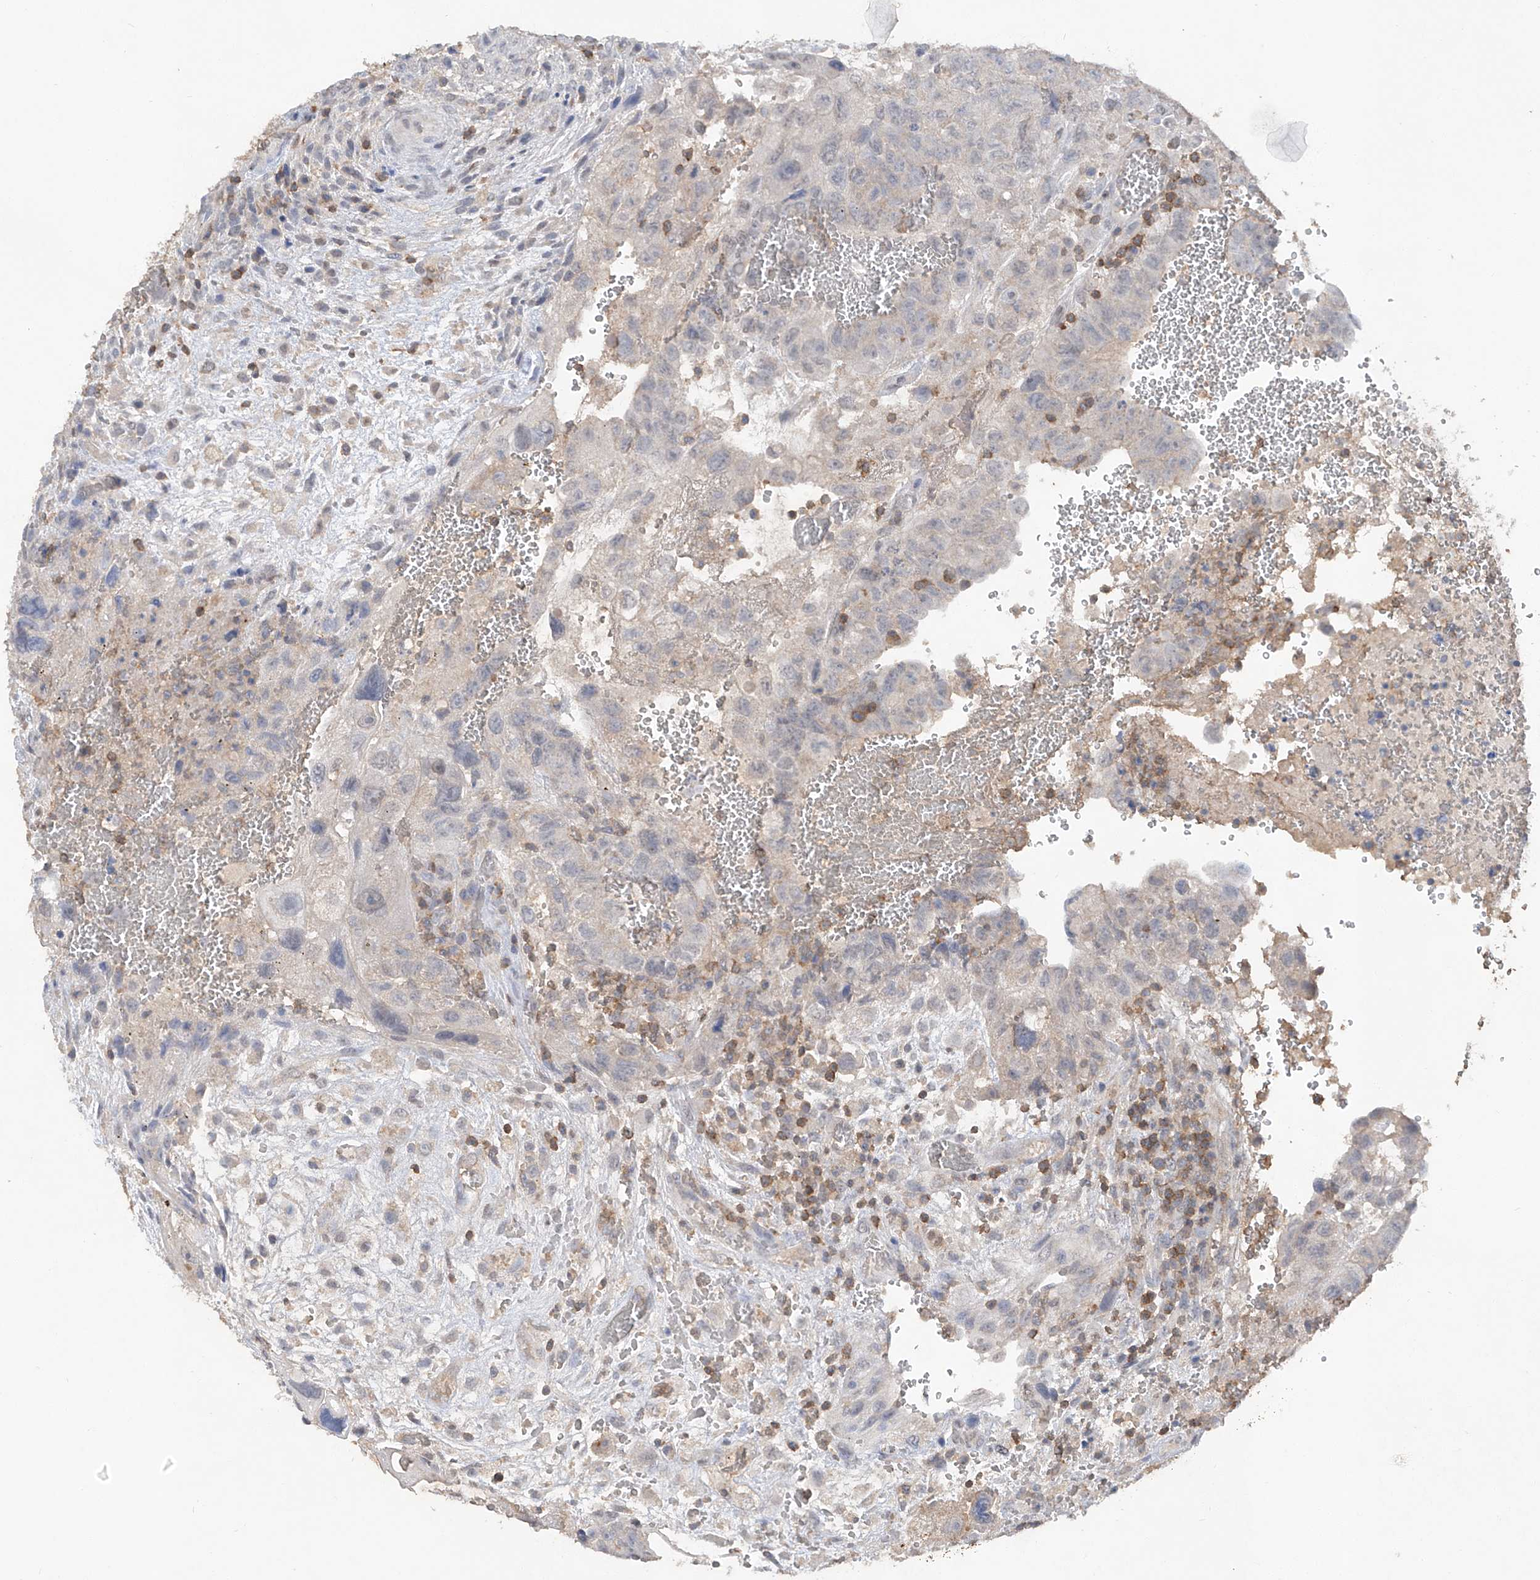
{"staining": {"intensity": "negative", "quantity": "none", "location": "none"}, "tissue": "testis cancer", "cell_type": "Tumor cells", "image_type": "cancer", "snomed": [{"axis": "morphology", "description": "Carcinoma, Embryonal, NOS"}, {"axis": "topography", "description": "Testis"}], "caption": "Protein analysis of testis cancer (embryonal carcinoma) demonstrates no significant positivity in tumor cells.", "gene": "HAS3", "patient": {"sex": "male", "age": 37}}